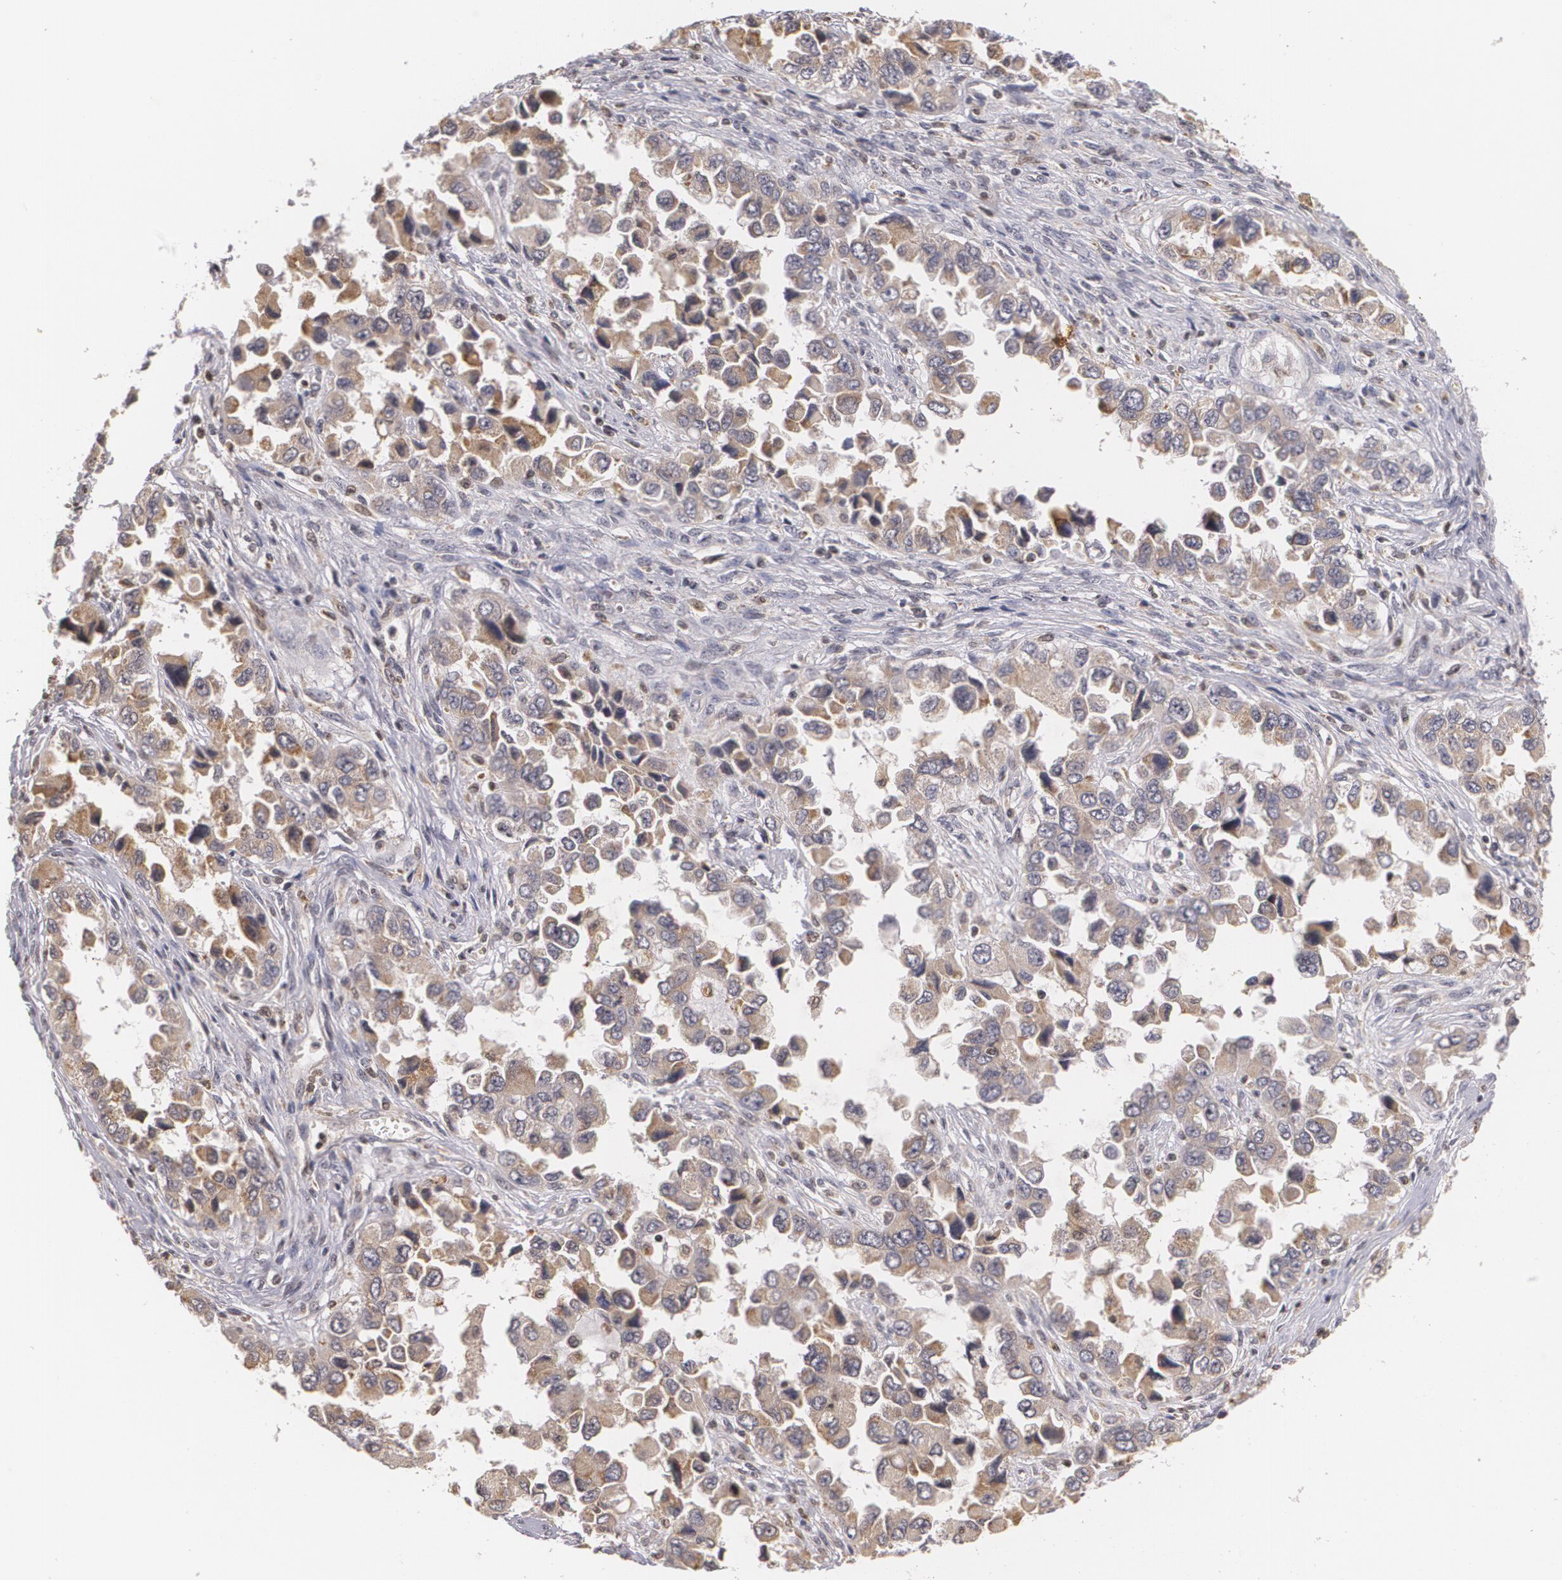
{"staining": {"intensity": "weak", "quantity": "<25%", "location": "cytoplasmic/membranous"}, "tissue": "ovarian cancer", "cell_type": "Tumor cells", "image_type": "cancer", "snomed": [{"axis": "morphology", "description": "Cystadenocarcinoma, serous, NOS"}, {"axis": "topography", "description": "Ovary"}], "caption": "IHC of ovarian cancer (serous cystadenocarcinoma) displays no expression in tumor cells.", "gene": "VAV3", "patient": {"sex": "female", "age": 84}}